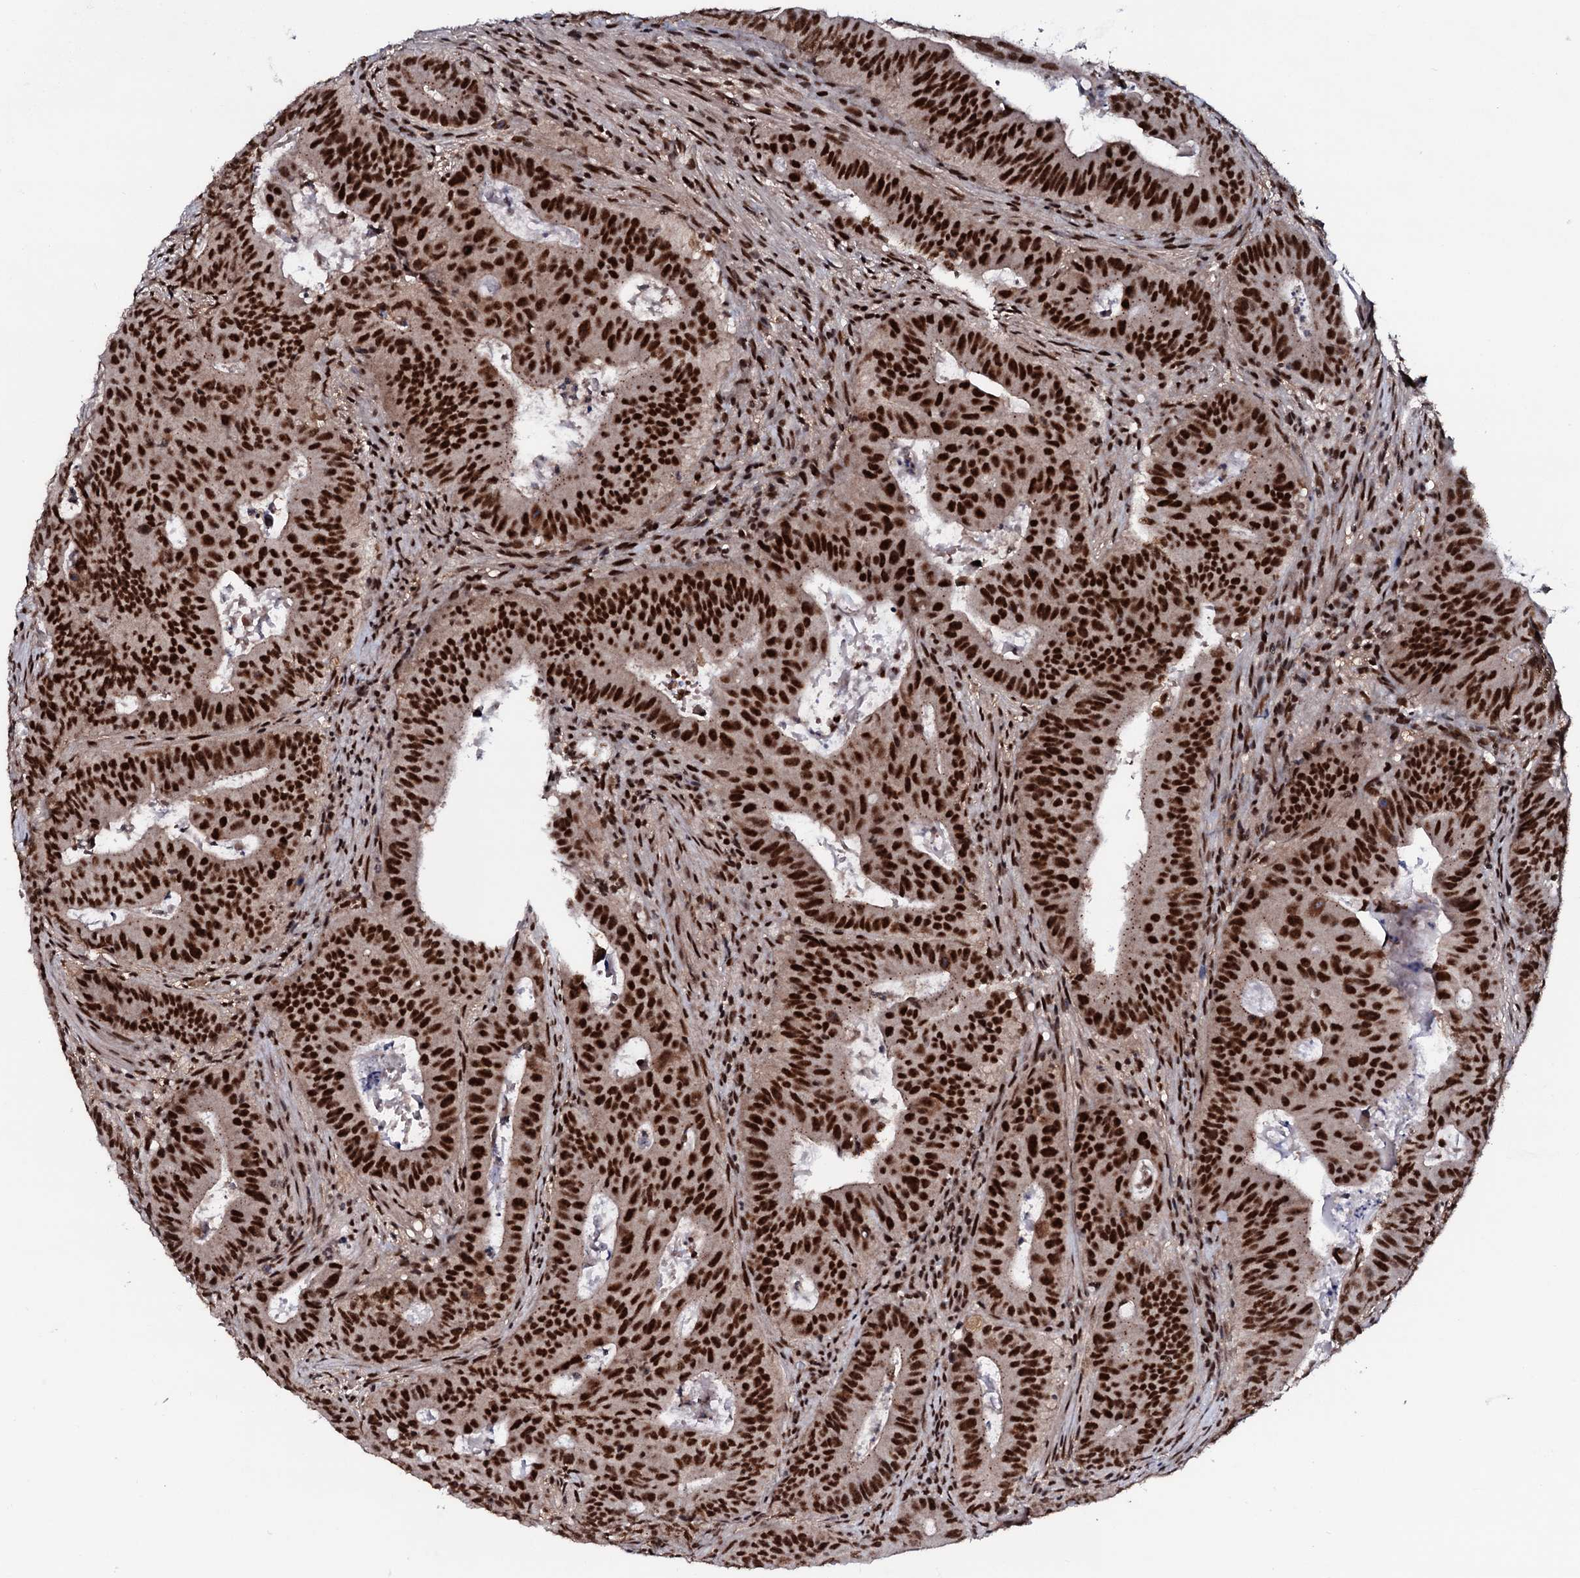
{"staining": {"intensity": "strong", "quantity": ">75%", "location": "nuclear"}, "tissue": "colorectal cancer", "cell_type": "Tumor cells", "image_type": "cancer", "snomed": [{"axis": "morphology", "description": "Adenocarcinoma, NOS"}, {"axis": "topography", "description": "Rectum"}], "caption": "A brown stain labels strong nuclear staining of a protein in human colorectal adenocarcinoma tumor cells.", "gene": "PRPF18", "patient": {"sex": "female", "age": 75}}